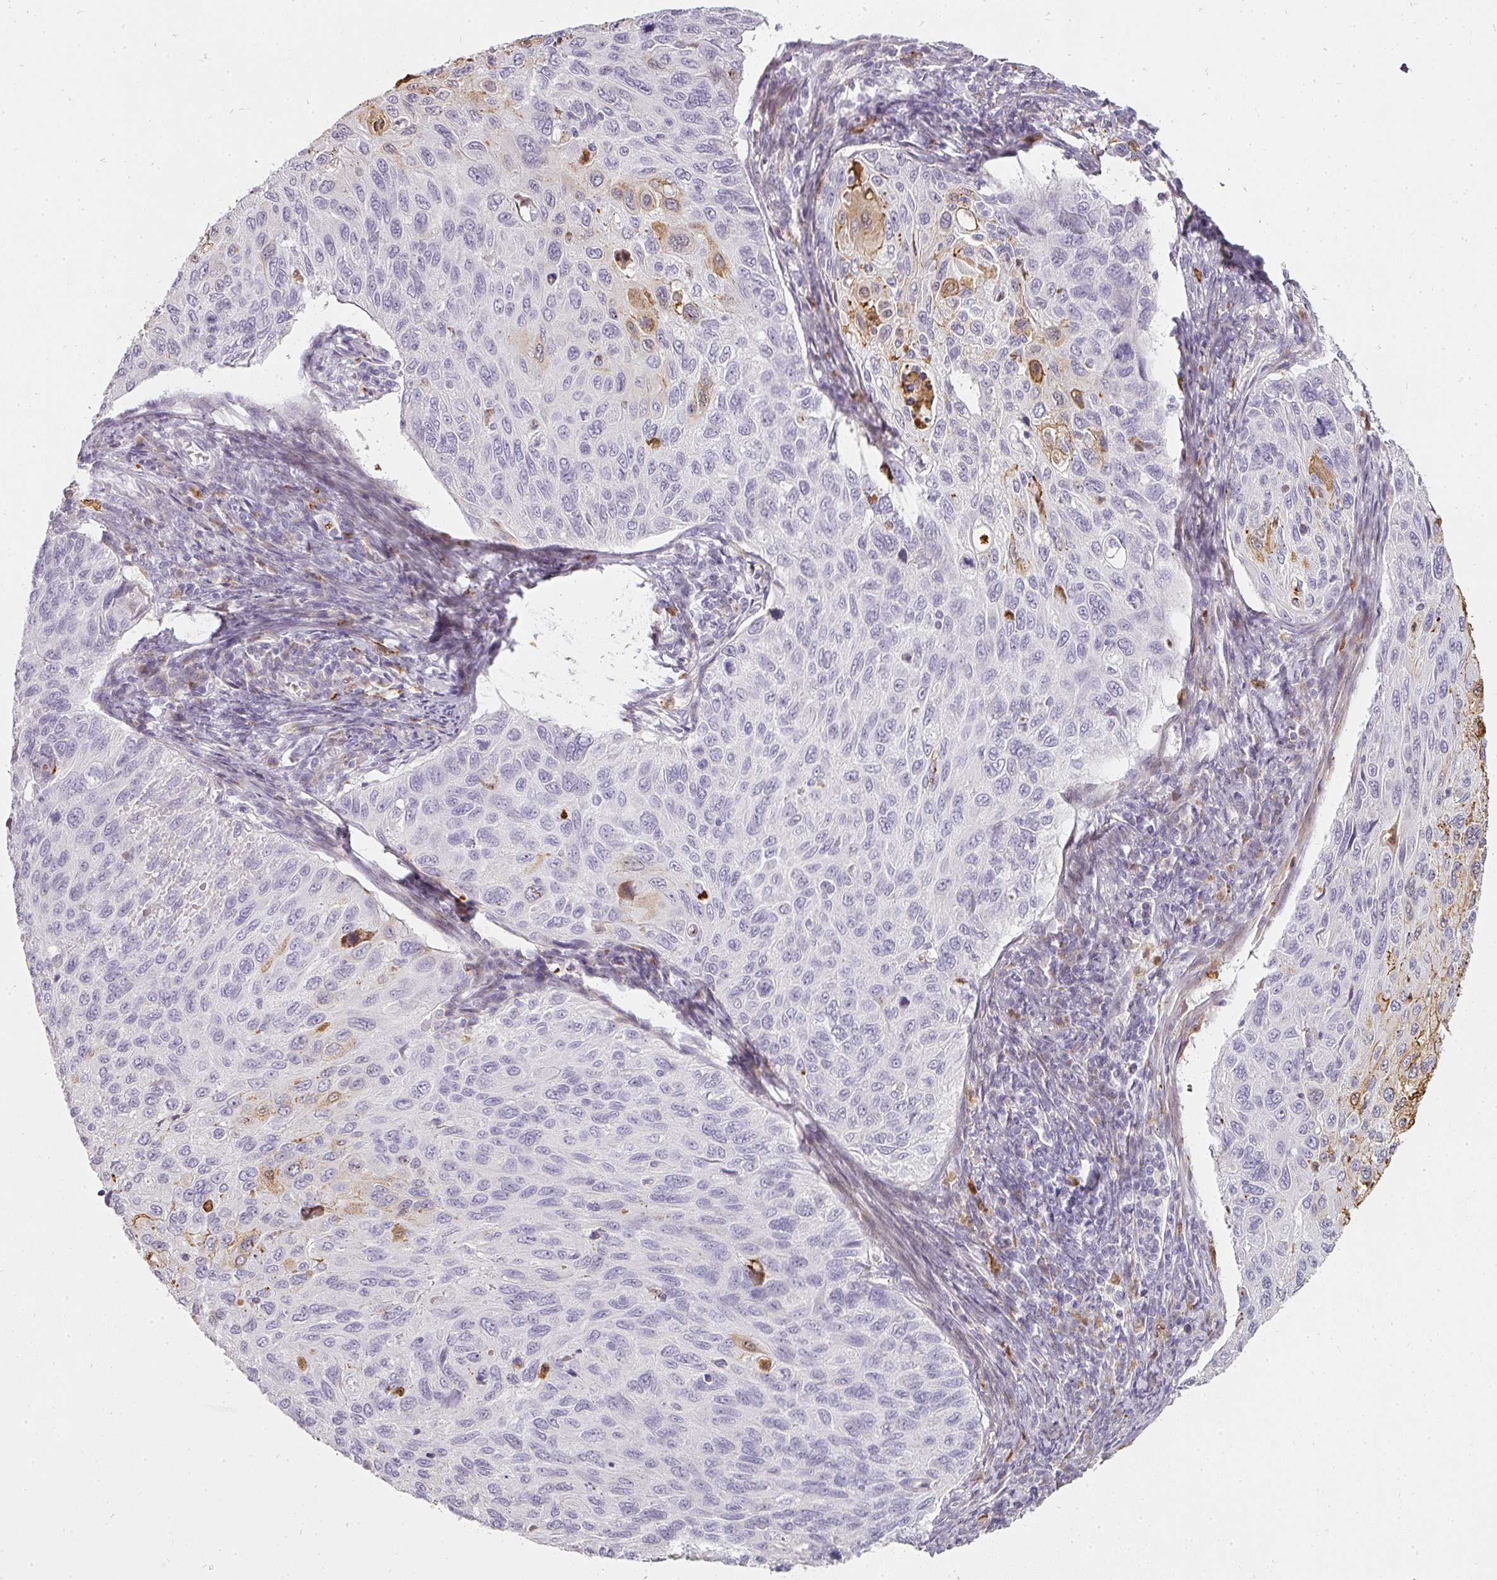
{"staining": {"intensity": "moderate", "quantity": "<25%", "location": "cytoplasmic/membranous"}, "tissue": "cervical cancer", "cell_type": "Tumor cells", "image_type": "cancer", "snomed": [{"axis": "morphology", "description": "Squamous cell carcinoma, NOS"}, {"axis": "topography", "description": "Cervix"}], "caption": "Squamous cell carcinoma (cervical) stained for a protein (brown) demonstrates moderate cytoplasmic/membranous positive staining in approximately <25% of tumor cells.", "gene": "BIK", "patient": {"sex": "female", "age": 70}}